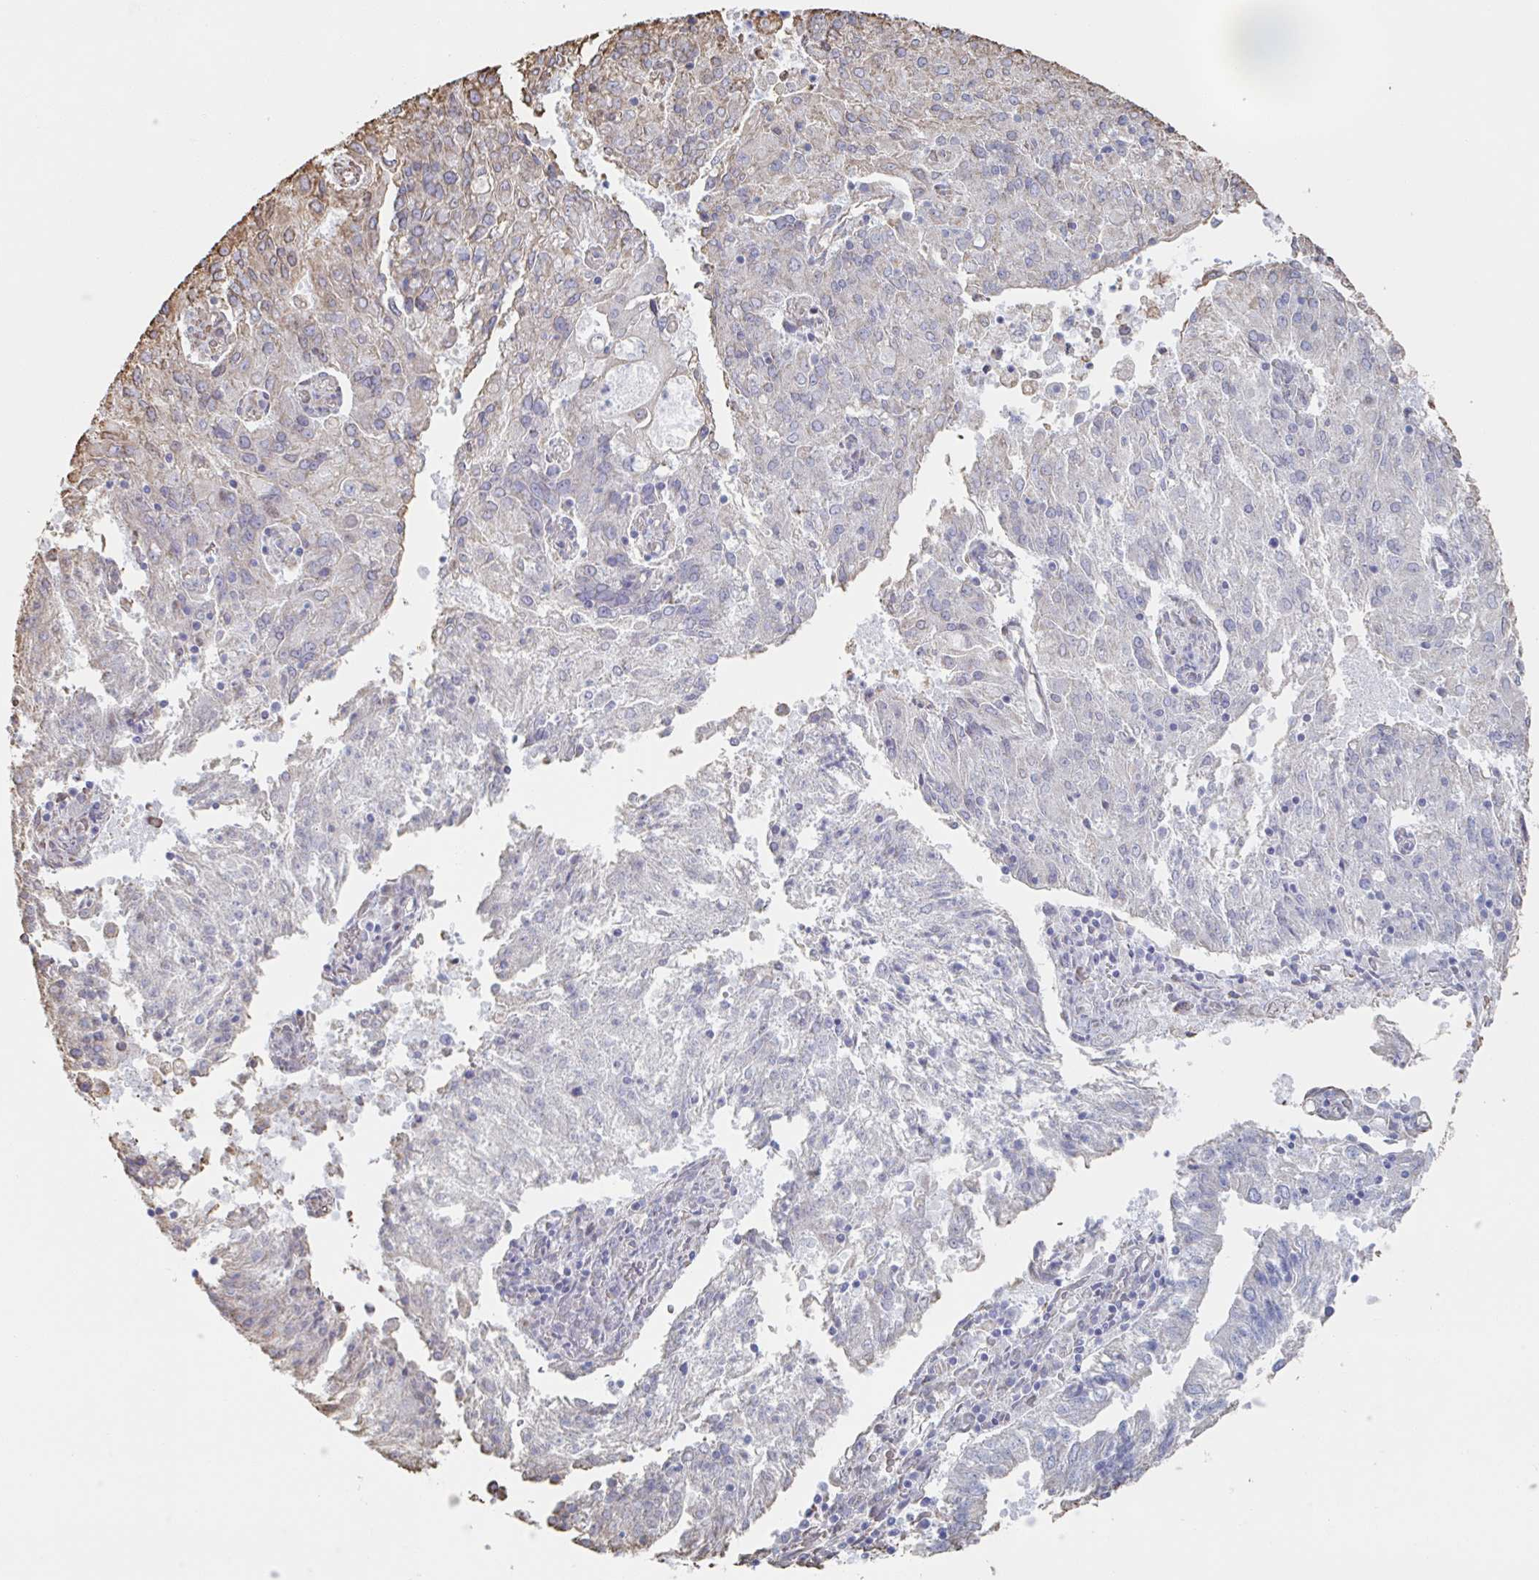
{"staining": {"intensity": "moderate", "quantity": "<25%", "location": "cytoplasmic/membranous"}, "tissue": "endometrial cancer", "cell_type": "Tumor cells", "image_type": "cancer", "snomed": [{"axis": "morphology", "description": "Adenocarcinoma, NOS"}, {"axis": "topography", "description": "Endometrium"}], "caption": "This is a photomicrograph of immunohistochemistry (IHC) staining of adenocarcinoma (endometrial), which shows moderate positivity in the cytoplasmic/membranous of tumor cells.", "gene": "RAB5IF", "patient": {"sex": "female", "age": 82}}